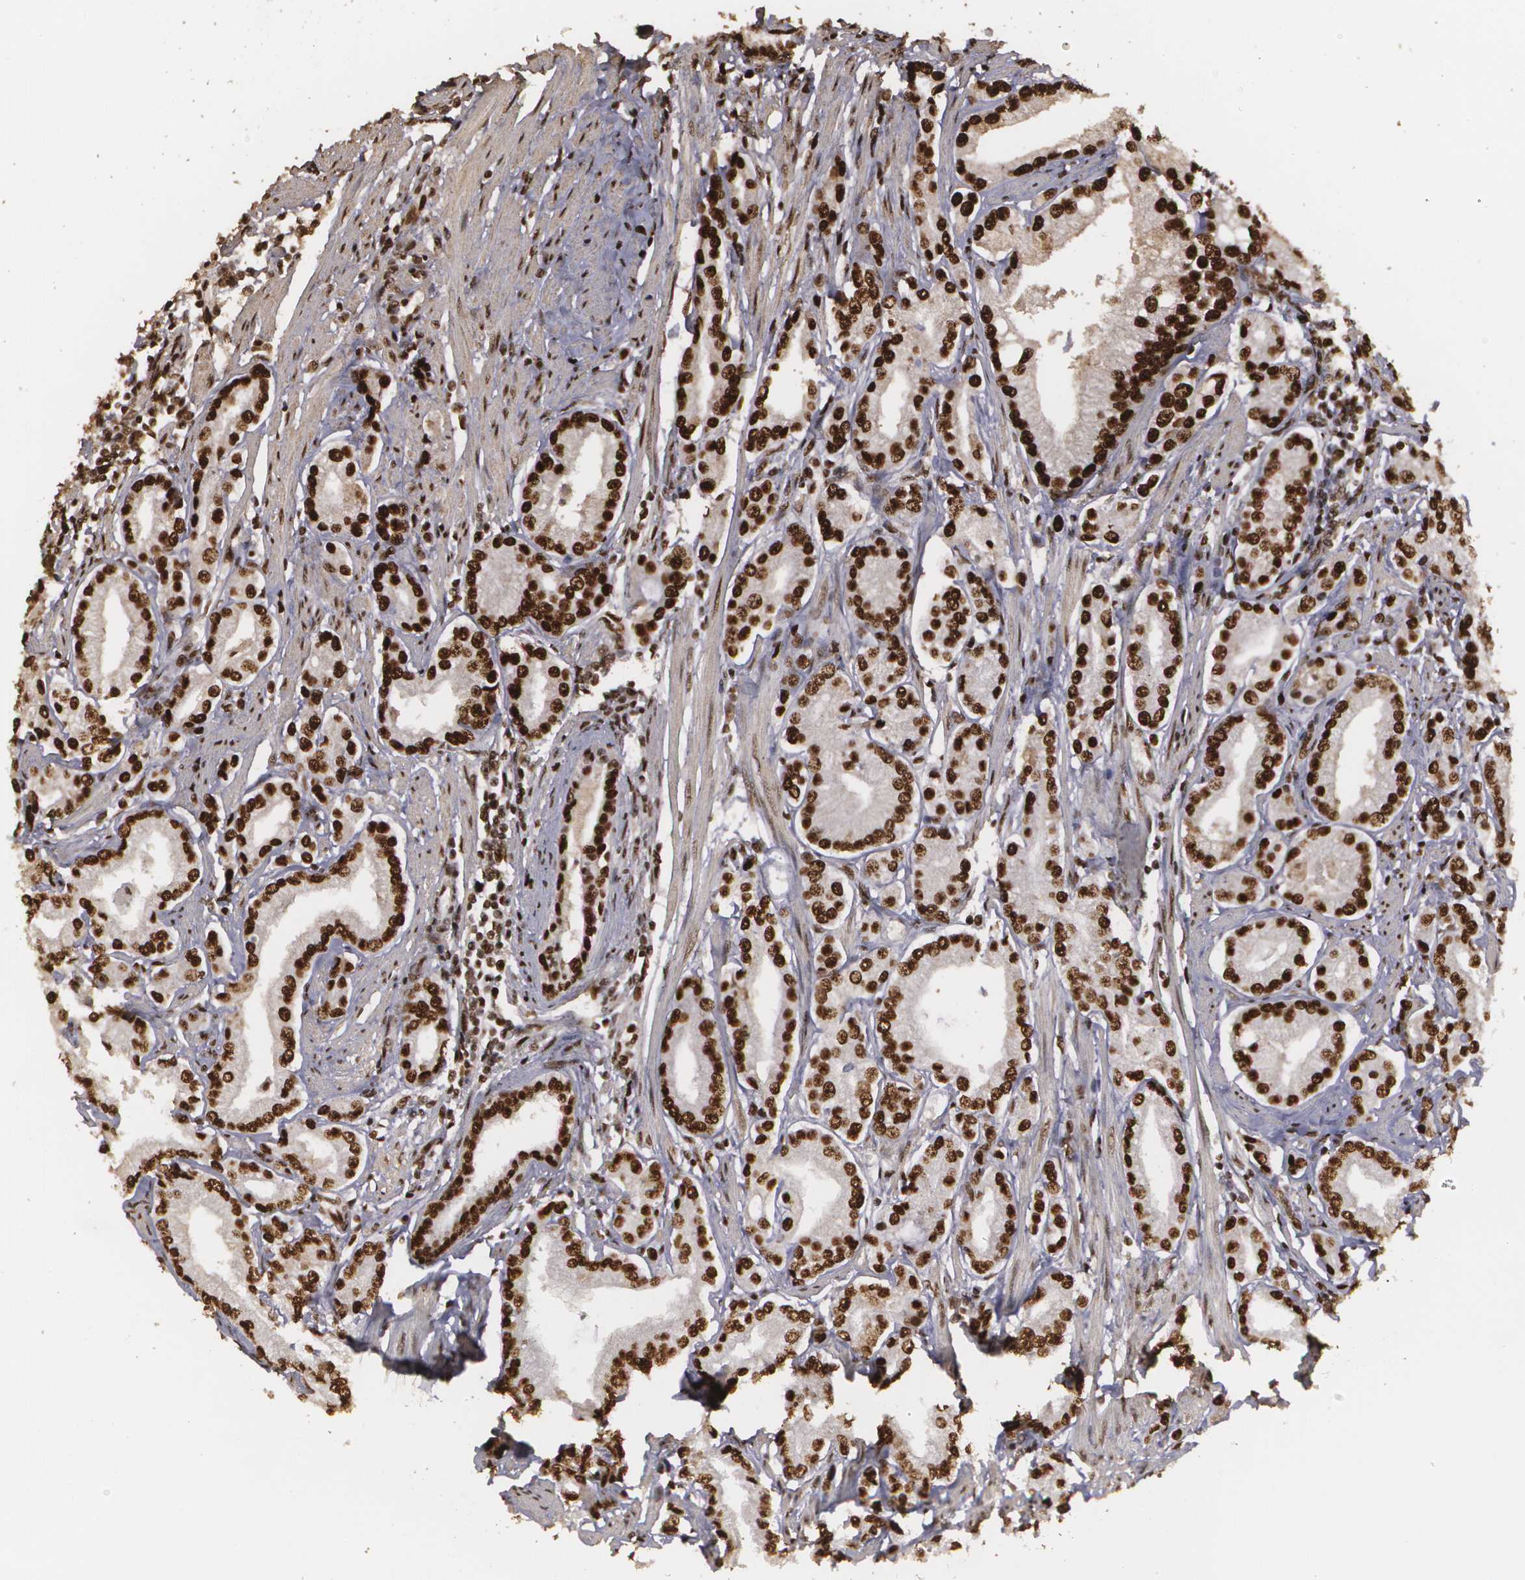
{"staining": {"intensity": "strong", "quantity": ">75%", "location": "cytoplasmic/membranous,nuclear"}, "tissue": "prostate cancer", "cell_type": "Tumor cells", "image_type": "cancer", "snomed": [{"axis": "morphology", "description": "Adenocarcinoma, Medium grade"}, {"axis": "topography", "description": "Prostate"}], "caption": "Protein staining shows strong cytoplasmic/membranous and nuclear positivity in about >75% of tumor cells in prostate cancer (adenocarcinoma (medium-grade)).", "gene": "RCOR1", "patient": {"sex": "male", "age": 72}}